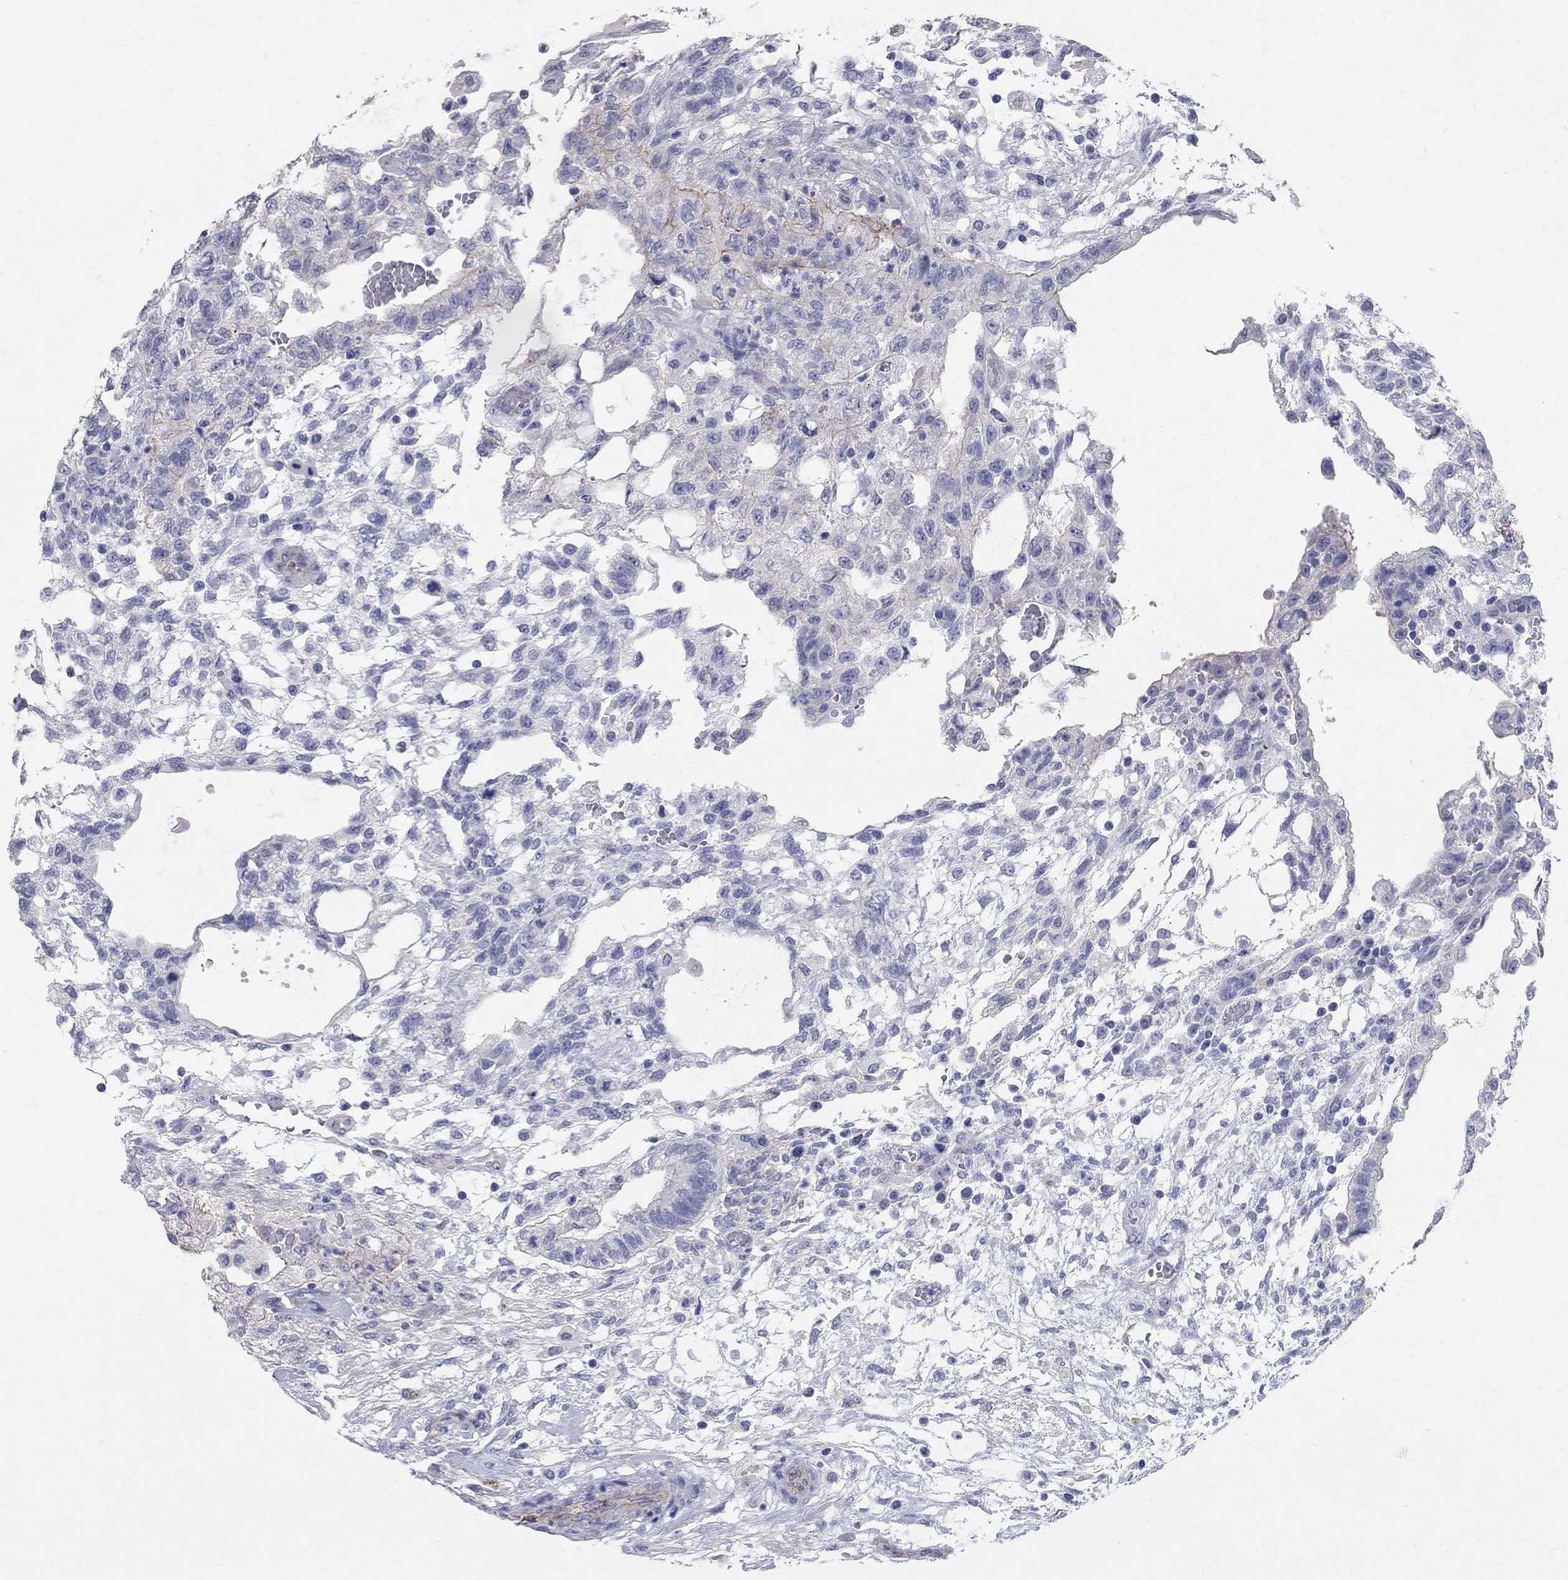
{"staining": {"intensity": "negative", "quantity": "none", "location": "none"}, "tissue": "testis cancer", "cell_type": "Tumor cells", "image_type": "cancer", "snomed": [{"axis": "morphology", "description": "Carcinoma, Embryonal, NOS"}, {"axis": "topography", "description": "Testis"}], "caption": "This is an immunohistochemistry image of embryonal carcinoma (testis). There is no staining in tumor cells.", "gene": "AOX1", "patient": {"sex": "male", "age": 32}}